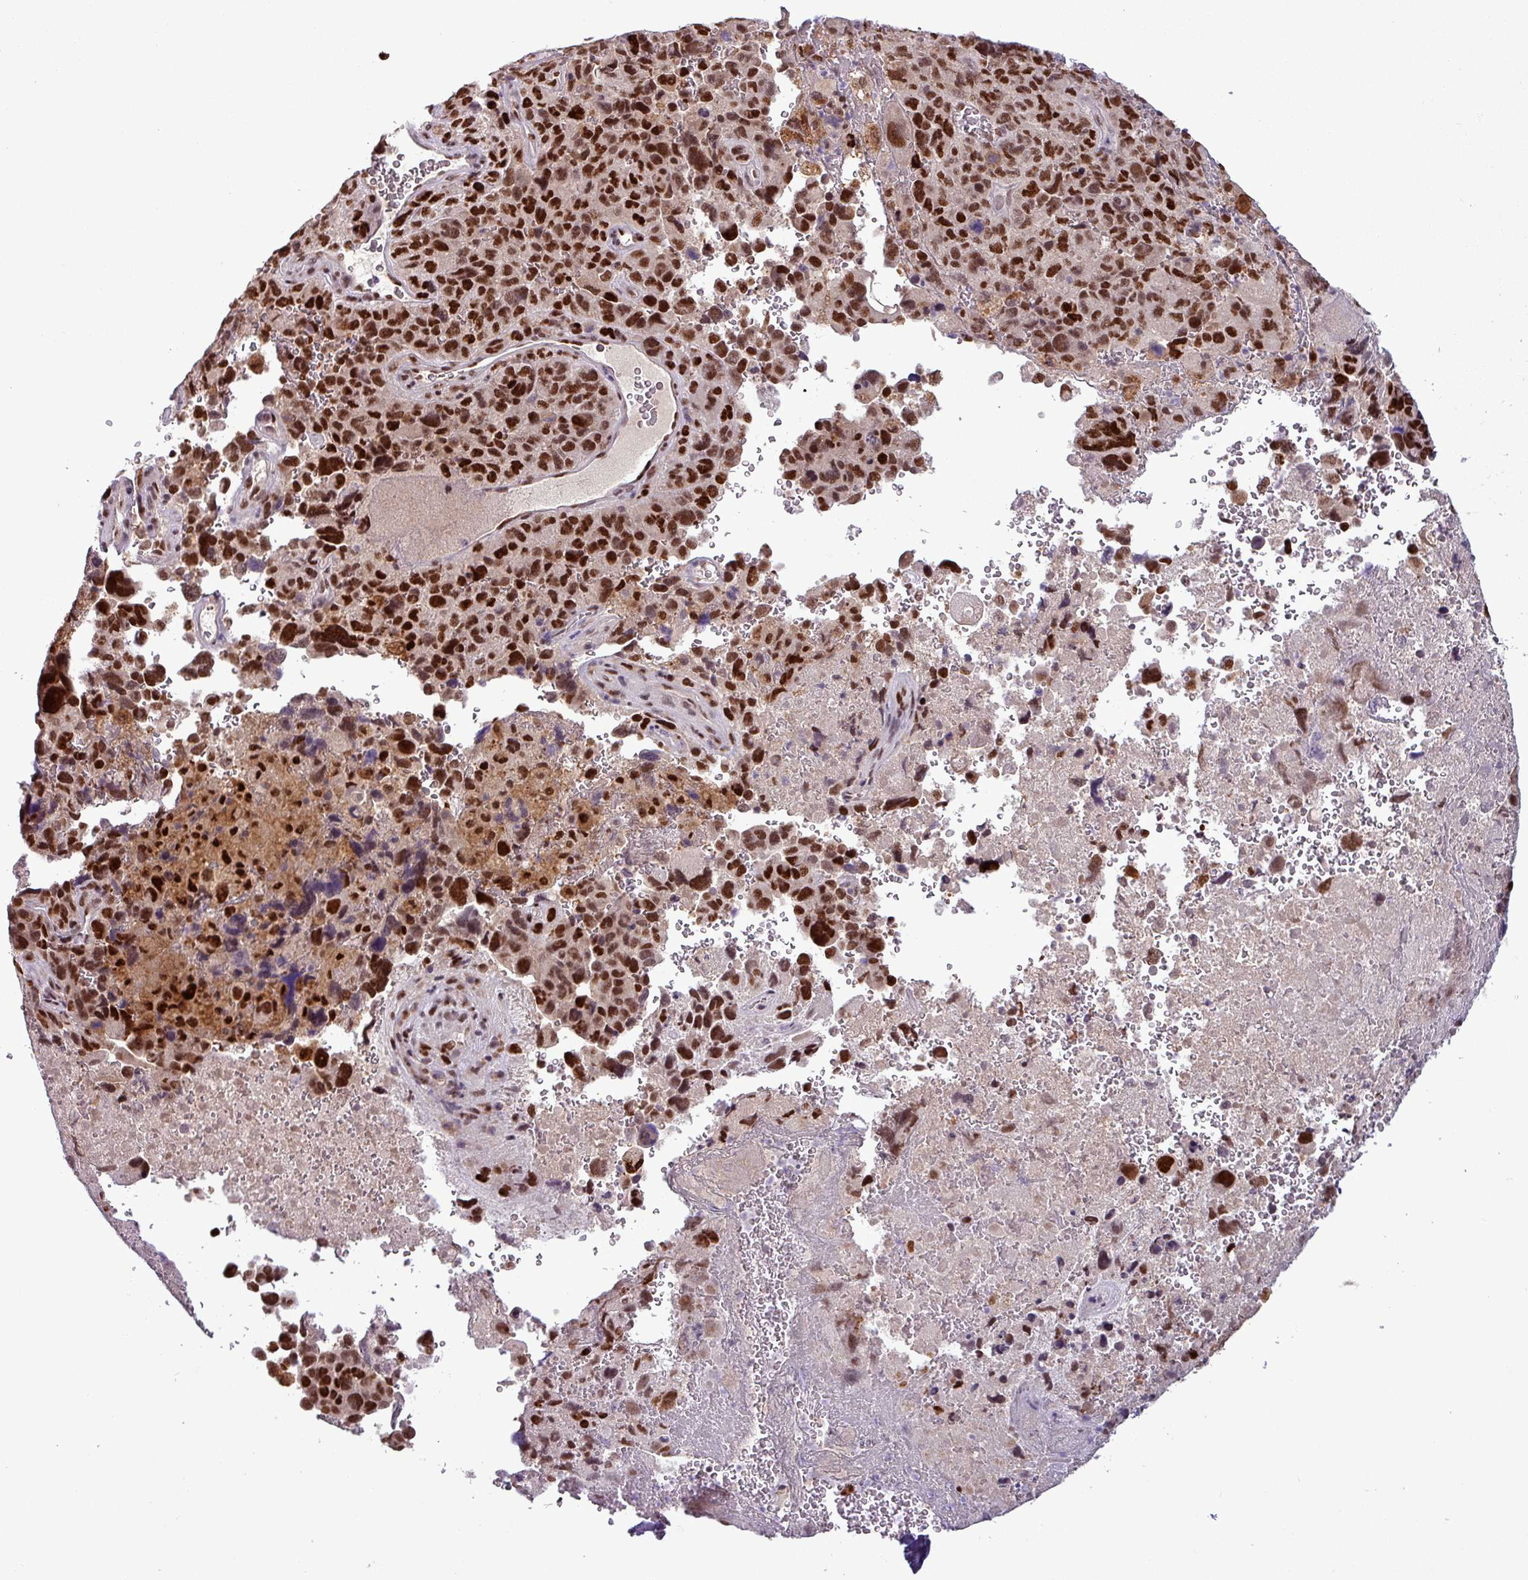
{"staining": {"intensity": "strong", "quantity": ">75%", "location": "nuclear"}, "tissue": "lung cancer", "cell_type": "Tumor cells", "image_type": "cancer", "snomed": [{"axis": "morphology", "description": "Adenocarcinoma, NOS"}, {"axis": "topography", "description": "Lung"}], "caption": "Immunohistochemistry (IHC) staining of lung adenocarcinoma, which shows high levels of strong nuclear positivity in about >75% of tumor cells indicating strong nuclear protein expression. The staining was performed using DAB (3,3'-diaminobenzidine) (brown) for protein detection and nuclei were counterstained in hematoxylin (blue).", "gene": "IRF2BPL", "patient": {"sex": "male", "age": 67}}